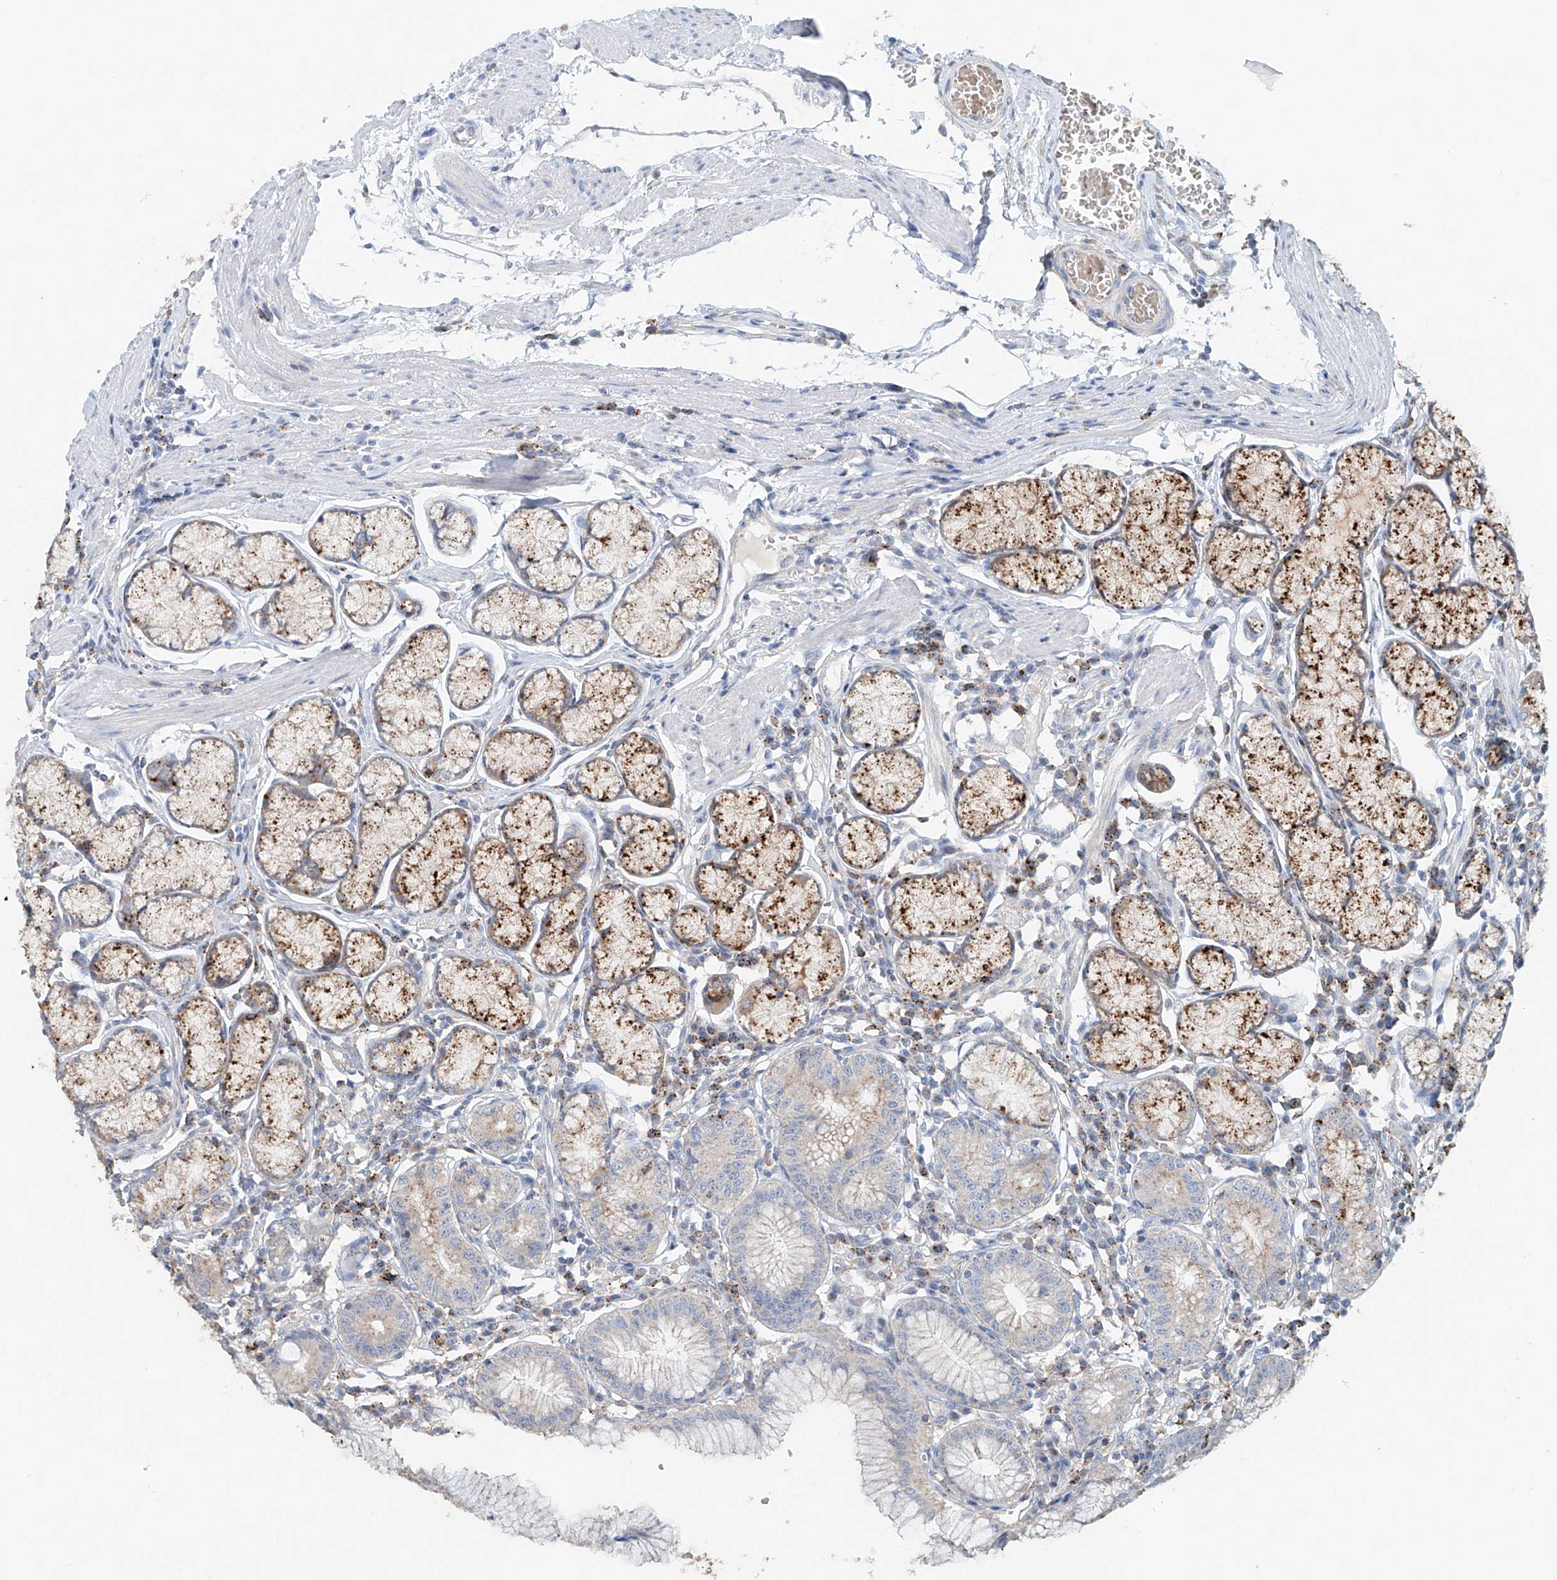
{"staining": {"intensity": "weak", "quantity": "<25%", "location": "cytoplasmic/membranous"}, "tissue": "stomach", "cell_type": "Glandular cells", "image_type": "normal", "snomed": [{"axis": "morphology", "description": "Normal tissue, NOS"}, {"axis": "topography", "description": "Stomach"}], "caption": "Immunohistochemical staining of unremarkable human stomach reveals no significant positivity in glandular cells. (Immunohistochemistry, brightfield microscopy, high magnification).", "gene": "TRIM47", "patient": {"sex": "male", "age": 55}}